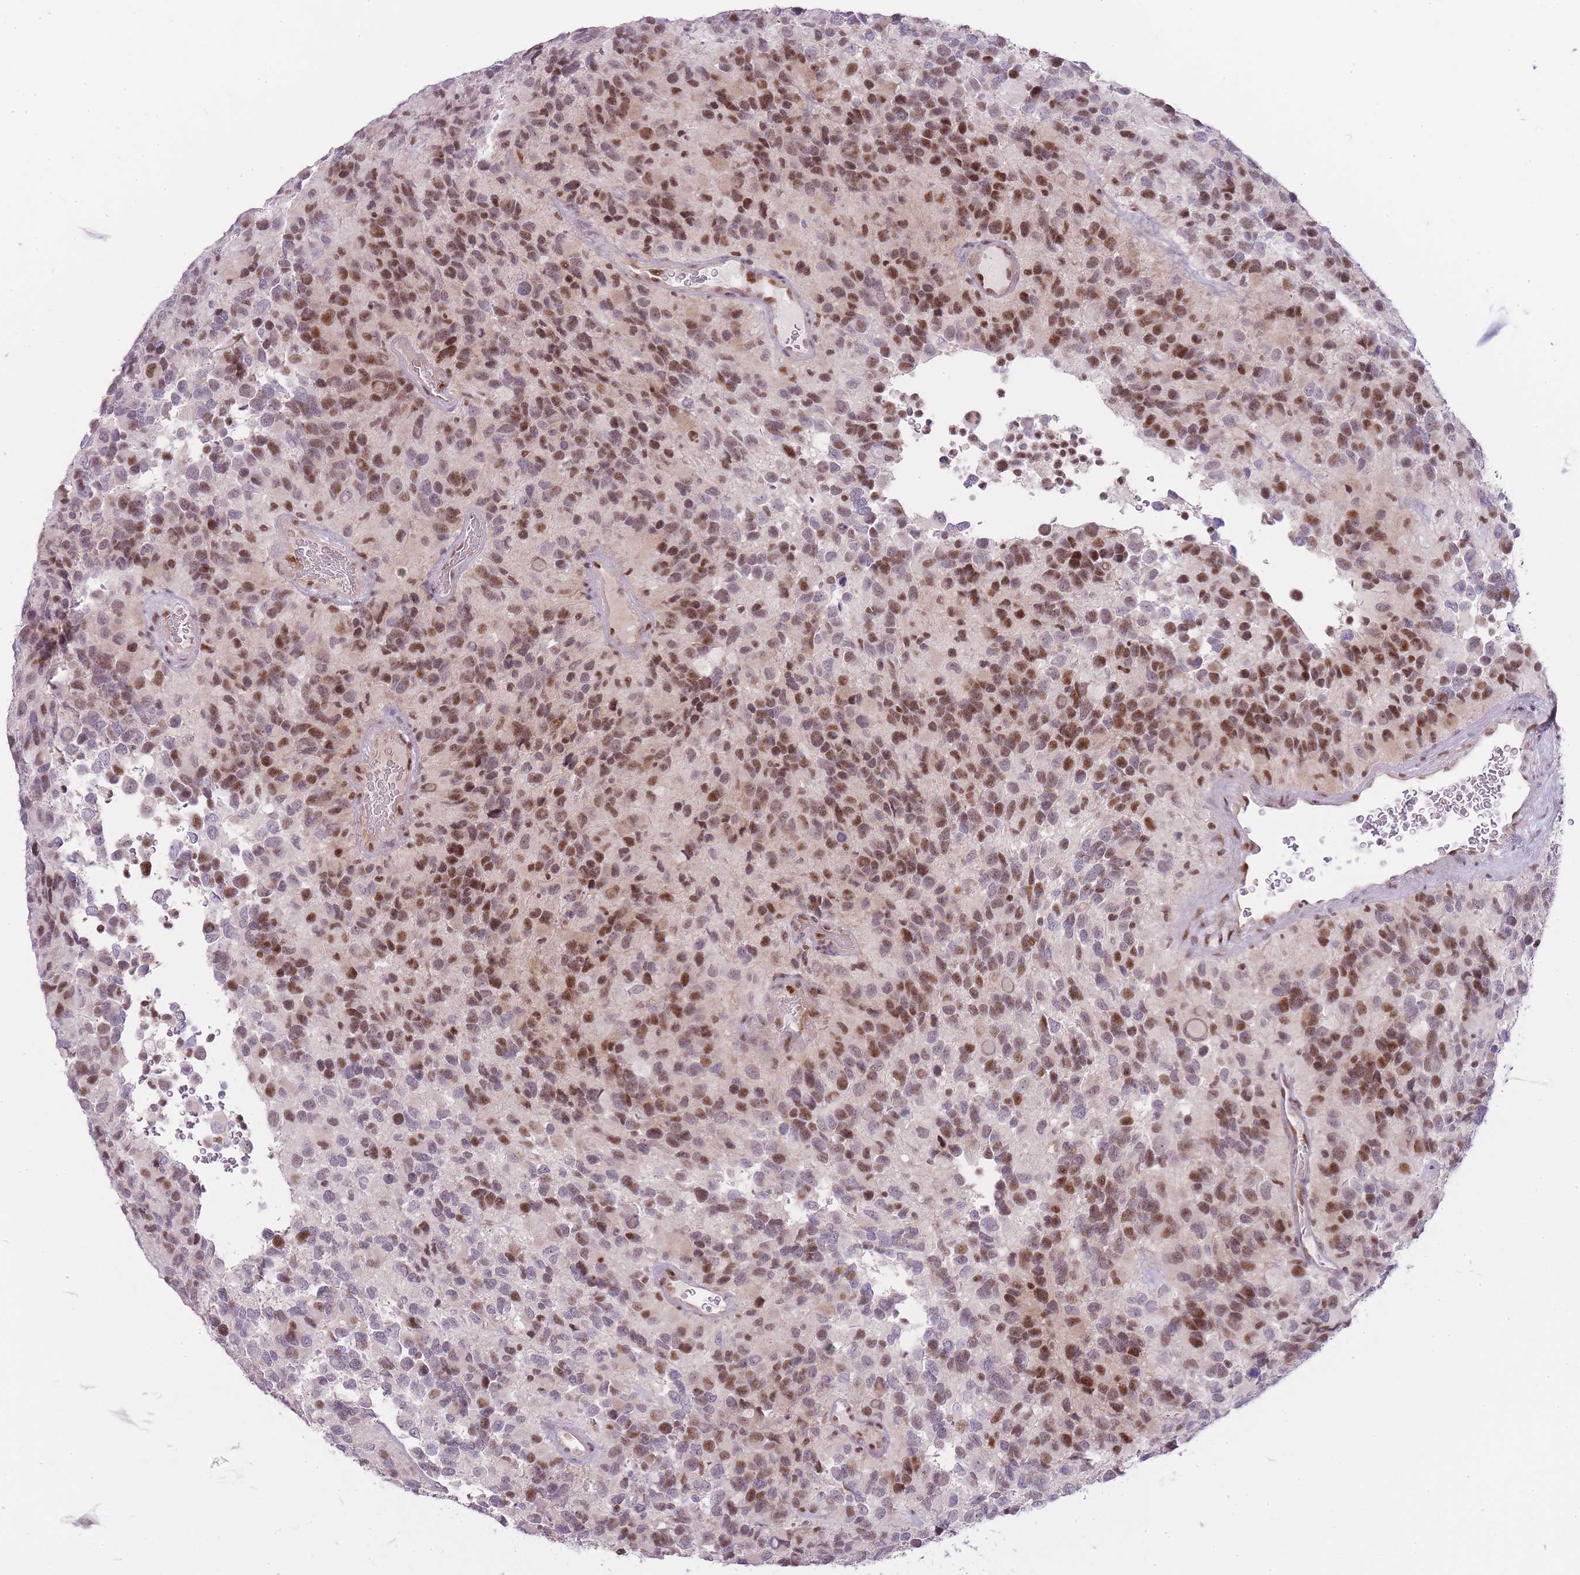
{"staining": {"intensity": "moderate", "quantity": ">75%", "location": "nuclear"}, "tissue": "glioma", "cell_type": "Tumor cells", "image_type": "cancer", "snomed": [{"axis": "morphology", "description": "Glioma, malignant, High grade"}, {"axis": "topography", "description": "Brain"}], "caption": "Immunohistochemistry staining of glioma, which demonstrates medium levels of moderate nuclear positivity in approximately >75% of tumor cells indicating moderate nuclear protein expression. The staining was performed using DAB (3,3'-diaminobenzidine) (brown) for protein detection and nuclei were counterstained in hematoxylin (blue).", "gene": "OGG1", "patient": {"sex": "male", "age": 77}}